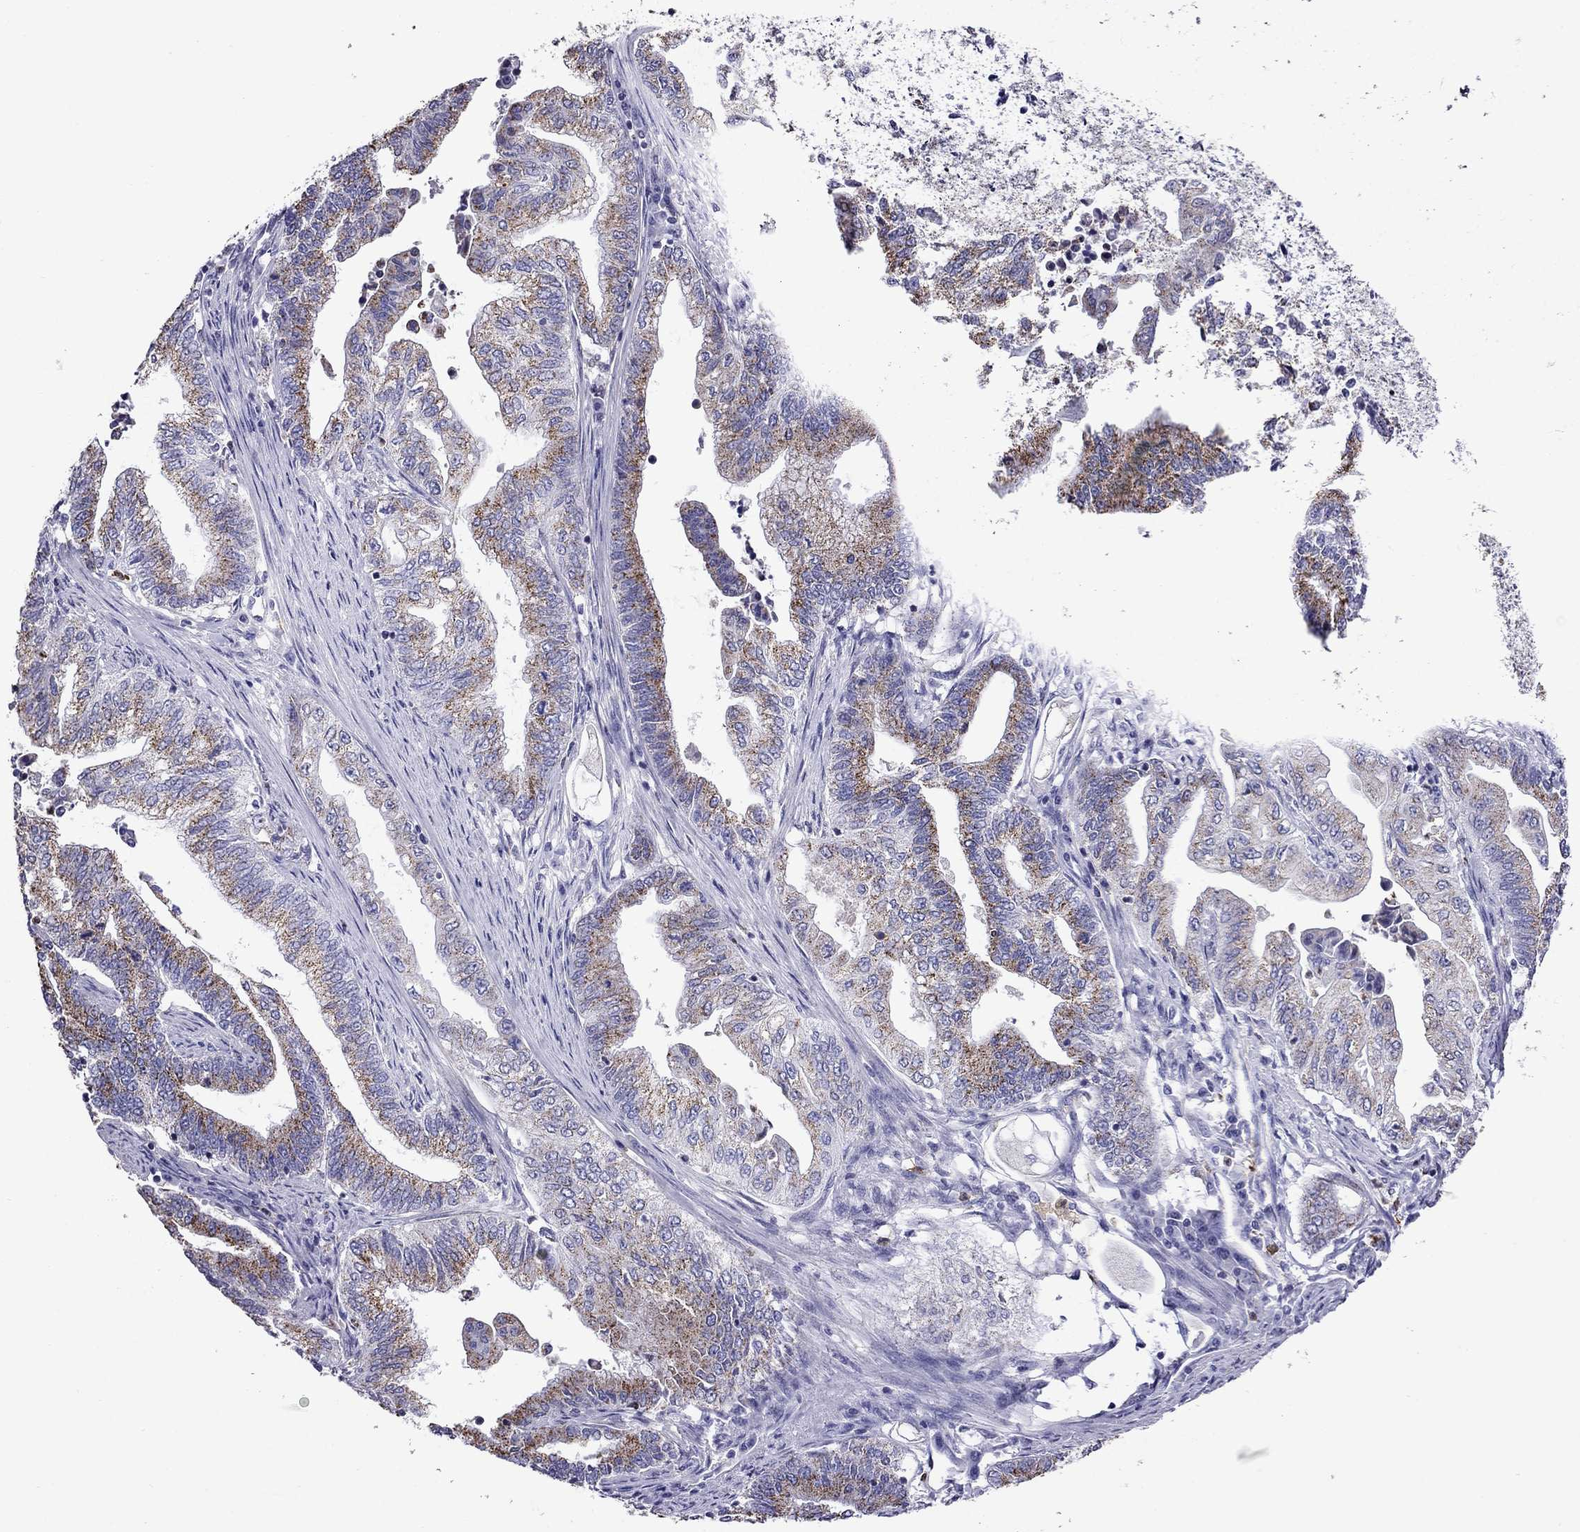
{"staining": {"intensity": "moderate", "quantity": "<25%", "location": "cytoplasmic/membranous"}, "tissue": "endometrial cancer", "cell_type": "Tumor cells", "image_type": "cancer", "snomed": [{"axis": "morphology", "description": "Adenocarcinoma, NOS"}, {"axis": "topography", "description": "Uterus"}, {"axis": "topography", "description": "Endometrium"}], "caption": "A histopathology image of endometrial cancer (adenocarcinoma) stained for a protein displays moderate cytoplasmic/membranous brown staining in tumor cells.", "gene": "SCG2", "patient": {"sex": "female", "age": 54}}